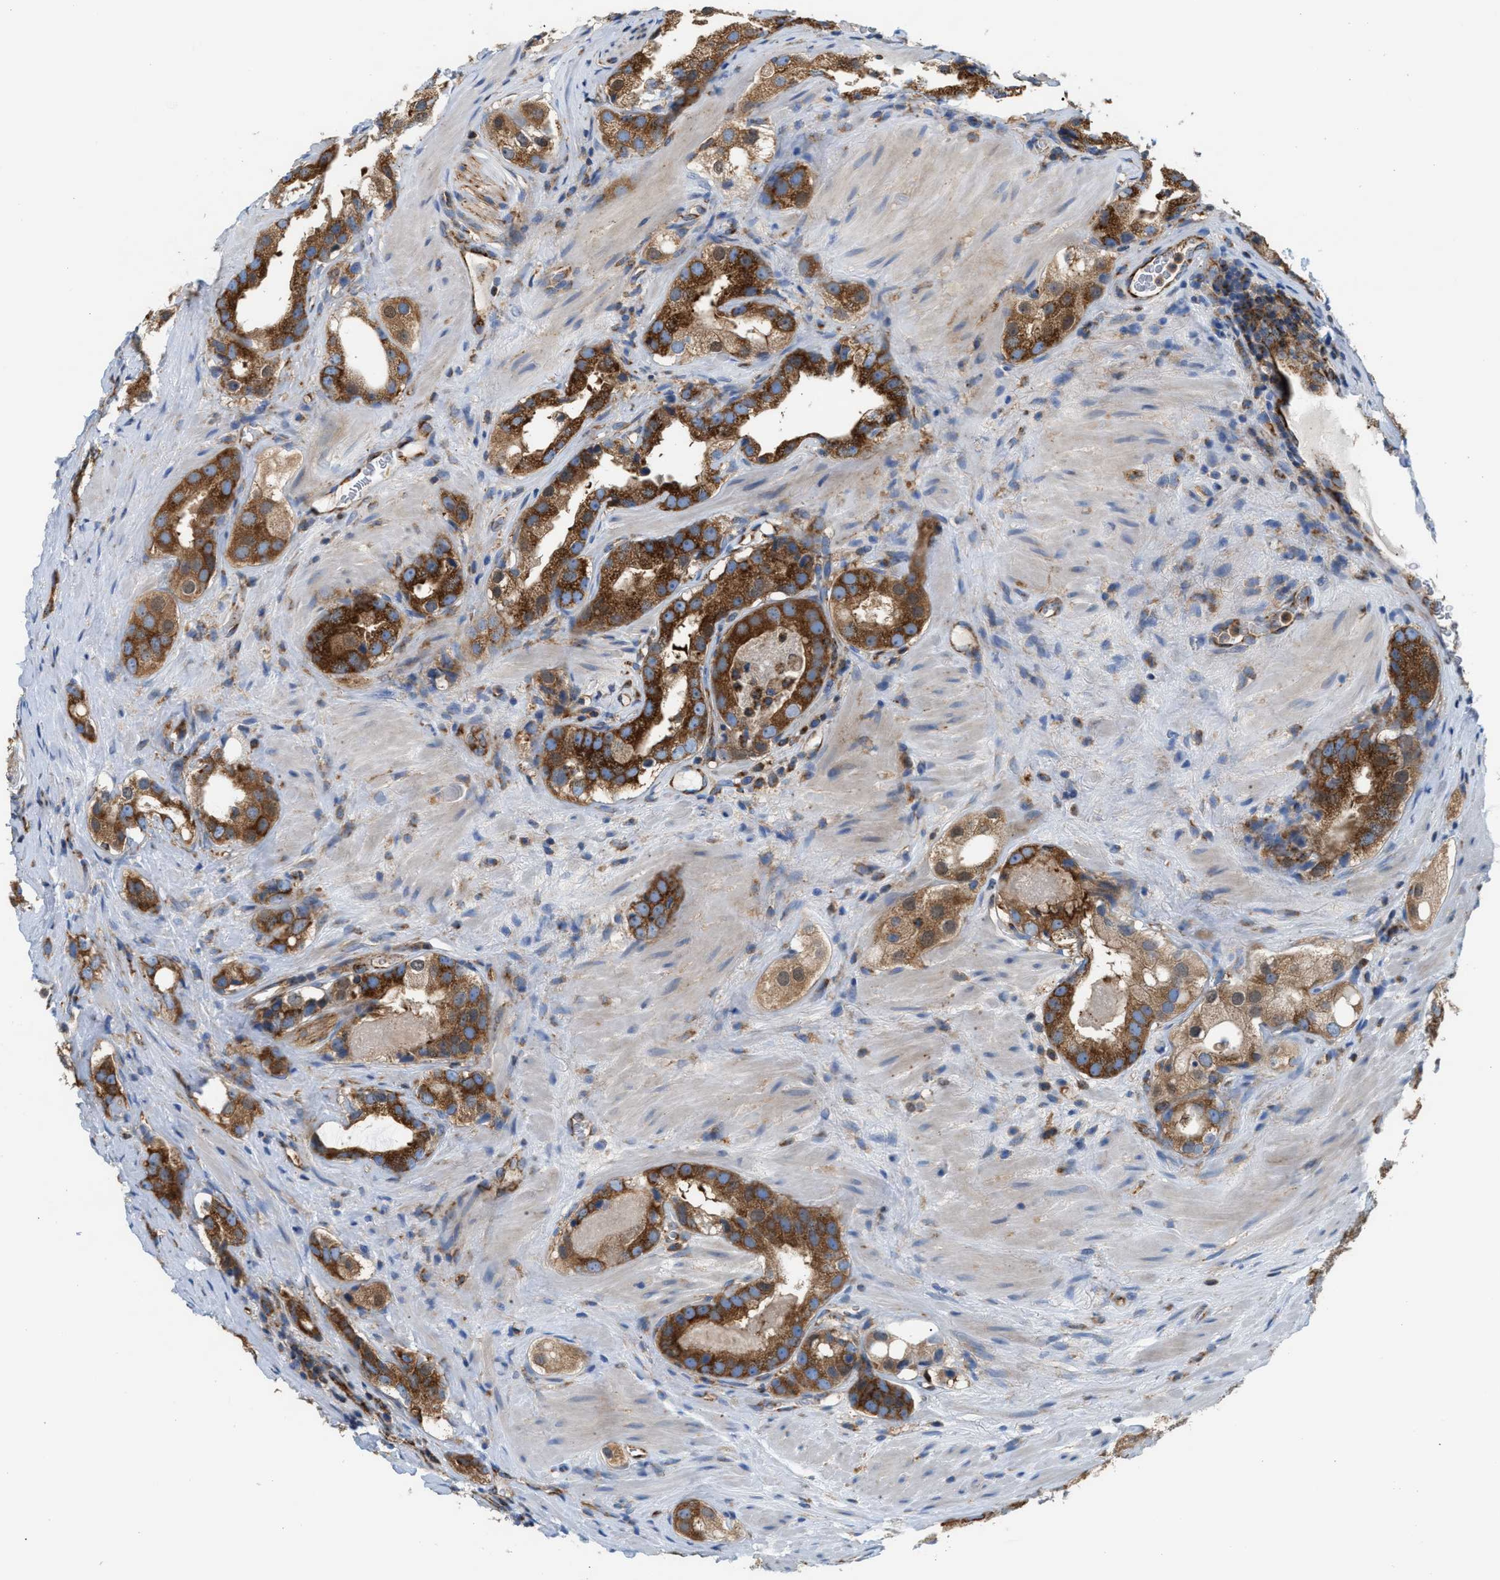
{"staining": {"intensity": "strong", "quantity": ">75%", "location": "cytoplasmic/membranous"}, "tissue": "prostate cancer", "cell_type": "Tumor cells", "image_type": "cancer", "snomed": [{"axis": "morphology", "description": "Adenocarcinoma, High grade"}, {"axis": "topography", "description": "Prostate"}], "caption": "Prostate cancer stained with IHC demonstrates strong cytoplasmic/membranous expression in about >75% of tumor cells. Nuclei are stained in blue.", "gene": "TBC1D15", "patient": {"sex": "male", "age": 63}}